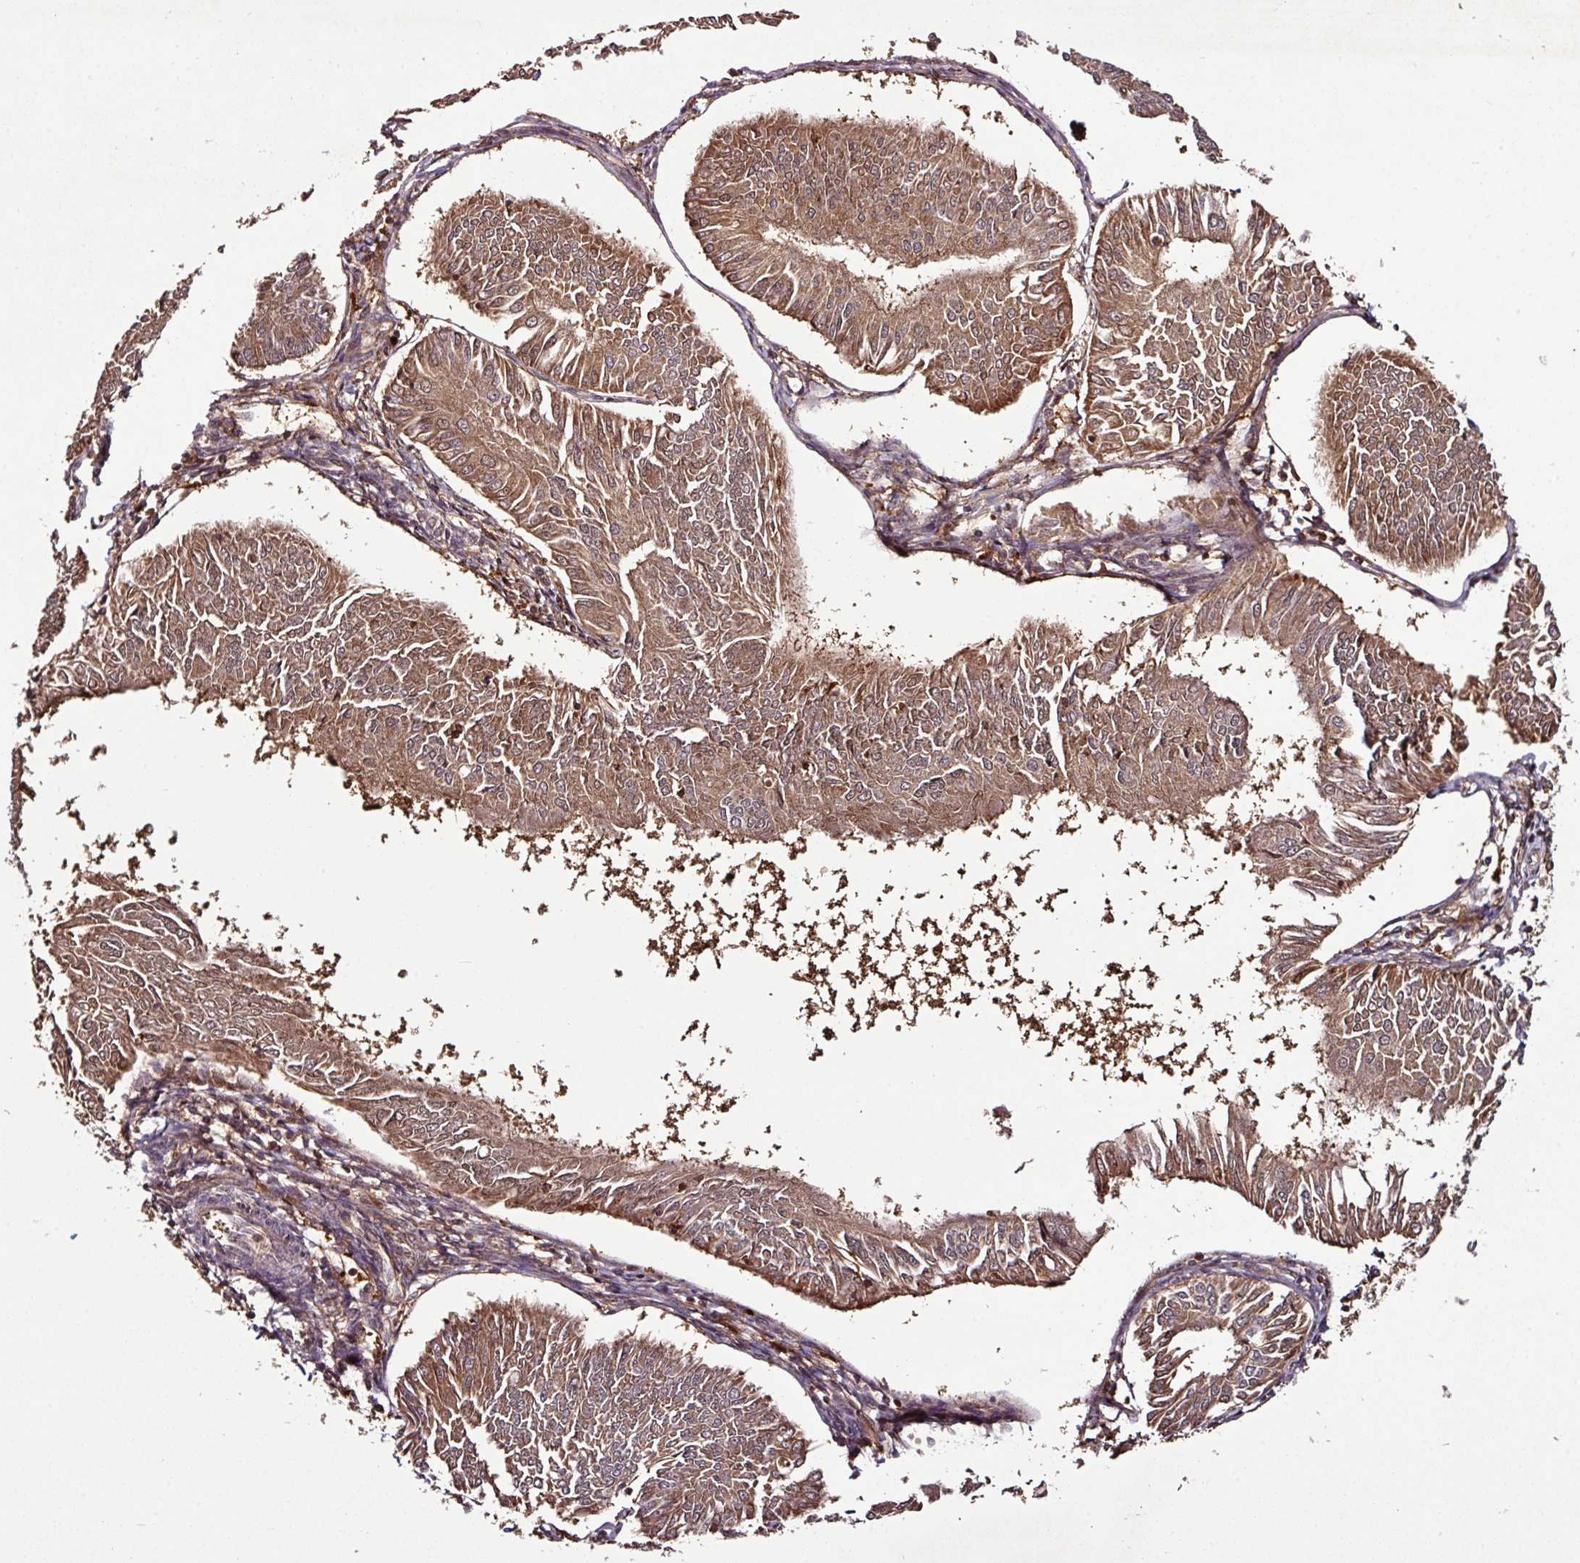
{"staining": {"intensity": "moderate", "quantity": ">75%", "location": "cytoplasmic/membranous"}, "tissue": "endometrial cancer", "cell_type": "Tumor cells", "image_type": "cancer", "snomed": [{"axis": "morphology", "description": "Adenocarcinoma, NOS"}, {"axis": "topography", "description": "Endometrium"}], "caption": "This histopathology image shows immunohistochemistry staining of endometrial adenocarcinoma, with medium moderate cytoplasmic/membranous positivity in about >75% of tumor cells.", "gene": "GNPDA1", "patient": {"sex": "female", "age": 58}}